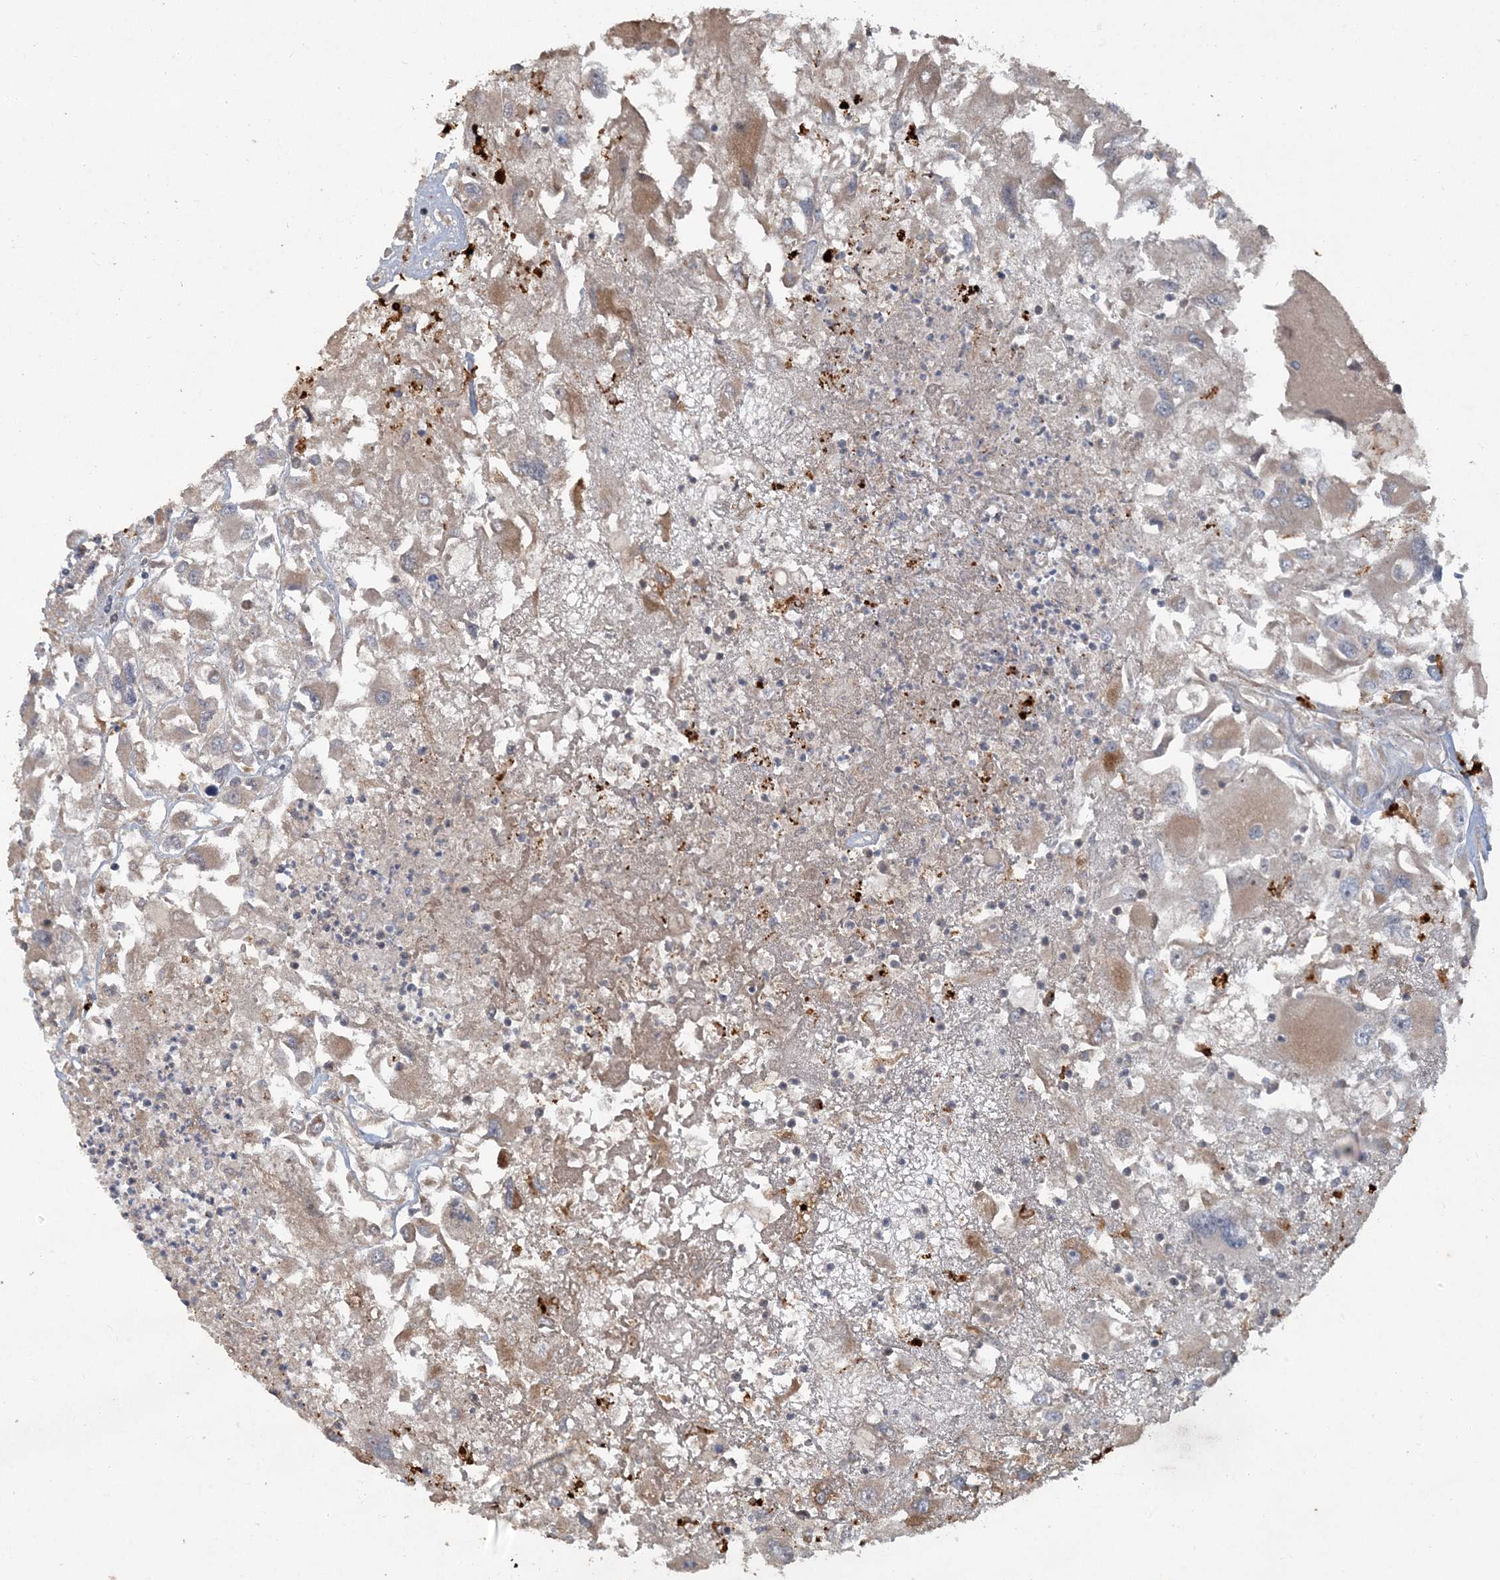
{"staining": {"intensity": "moderate", "quantity": ">75%", "location": "cytoplasmic/membranous"}, "tissue": "renal cancer", "cell_type": "Tumor cells", "image_type": "cancer", "snomed": [{"axis": "morphology", "description": "Adenocarcinoma, NOS"}, {"axis": "topography", "description": "Kidney"}], "caption": "A micrograph showing moderate cytoplasmic/membranous staining in approximately >75% of tumor cells in renal adenocarcinoma, as visualized by brown immunohistochemical staining.", "gene": "LTN1", "patient": {"sex": "female", "age": 52}}